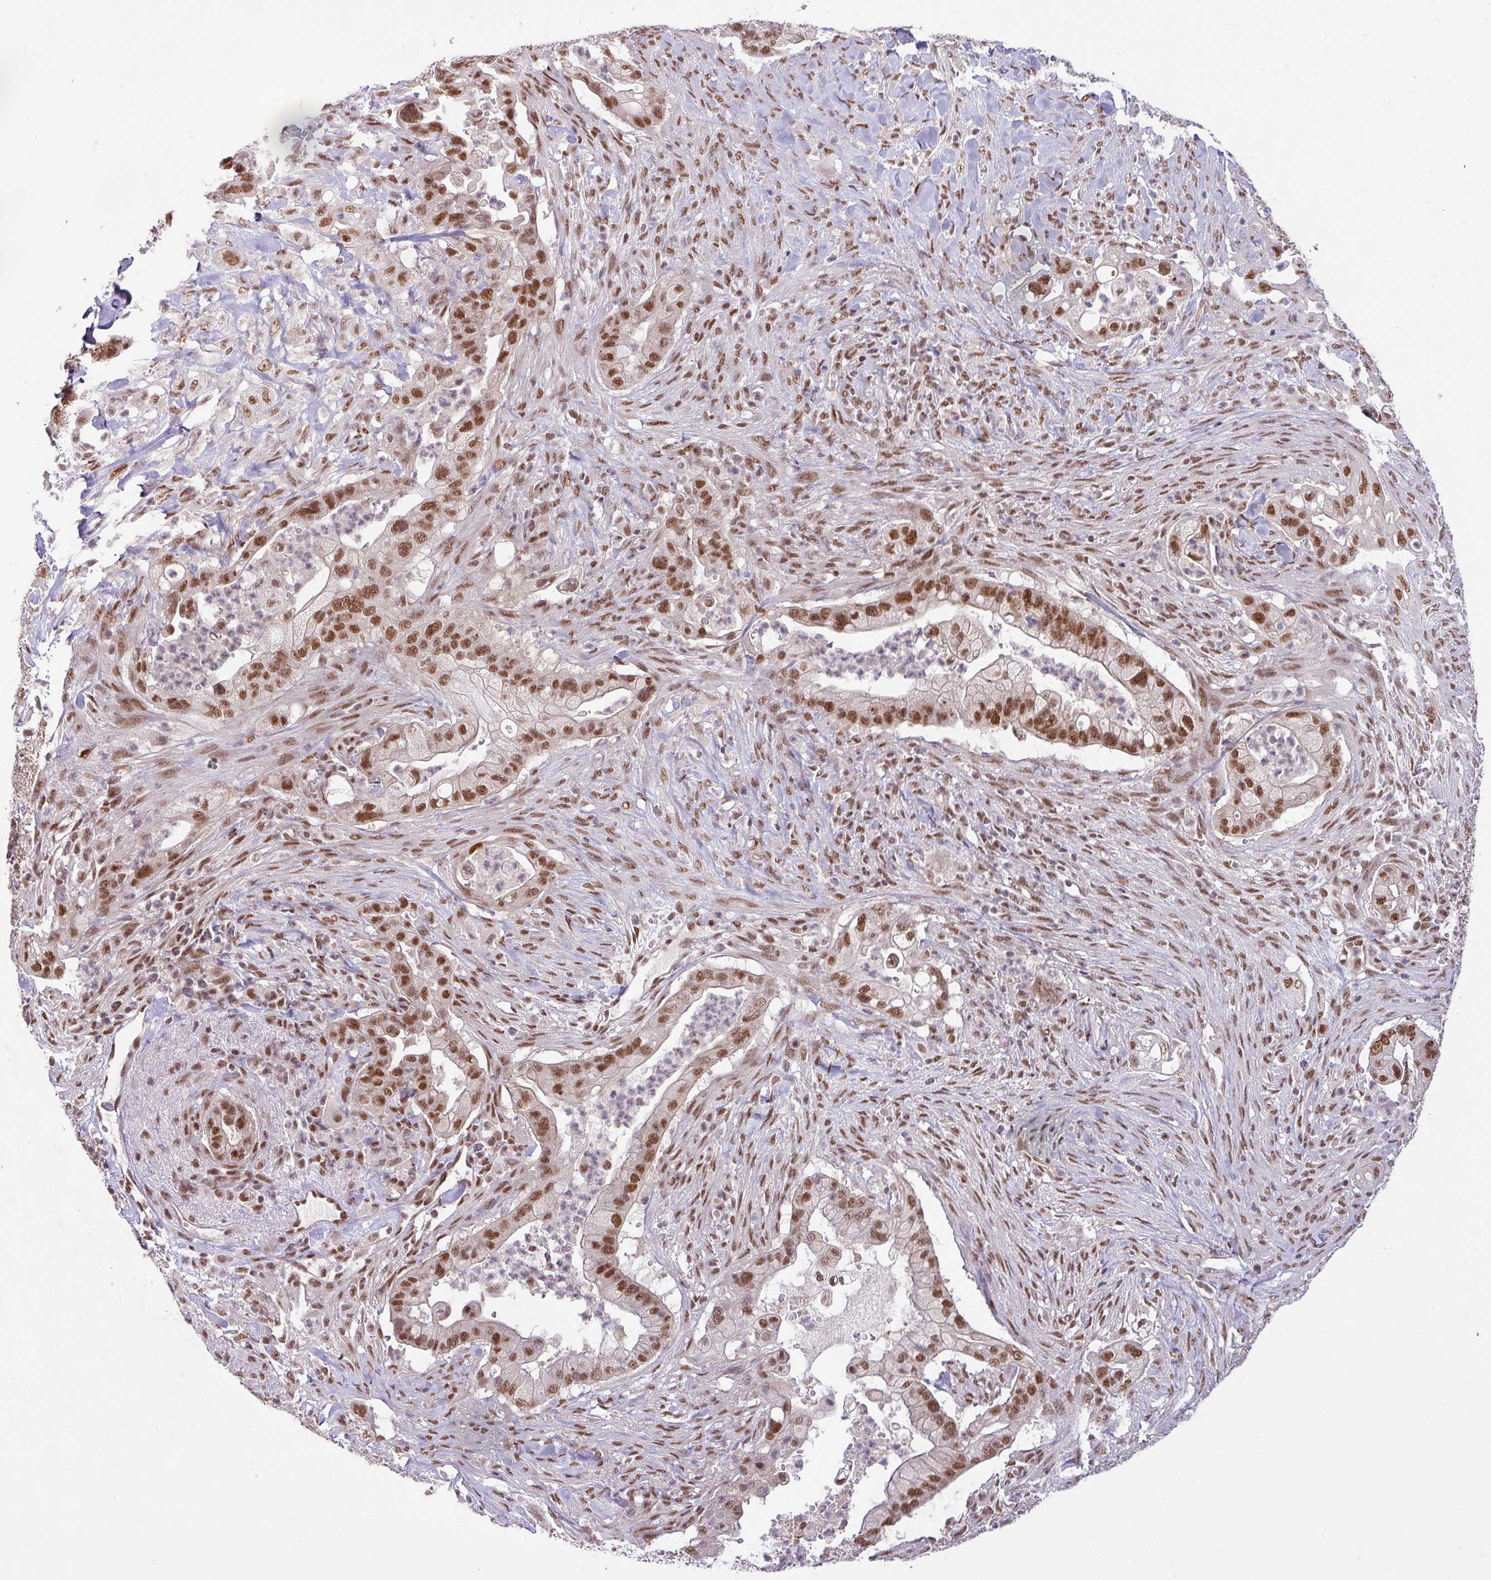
{"staining": {"intensity": "strong", "quantity": ">75%", "location": "nuclear"}, "tissue": "pancreatic cancer", "cell_type": "Tumor cells", "image_type": "cancer", "snomed": [{"axis": "morphology", "description": "Adenocarcinoma, NOS"}, {"axis": "topography", "description": "Pancreas"}], "caption": "Immunohistochemistry of pancreatic cancer (adenocarcinoma) reveals high levels of strong nuclear staining in approximately >75% of tumor cells.", "gene": "SRSF2", "patient": {"sex": "male", "age": 44}}